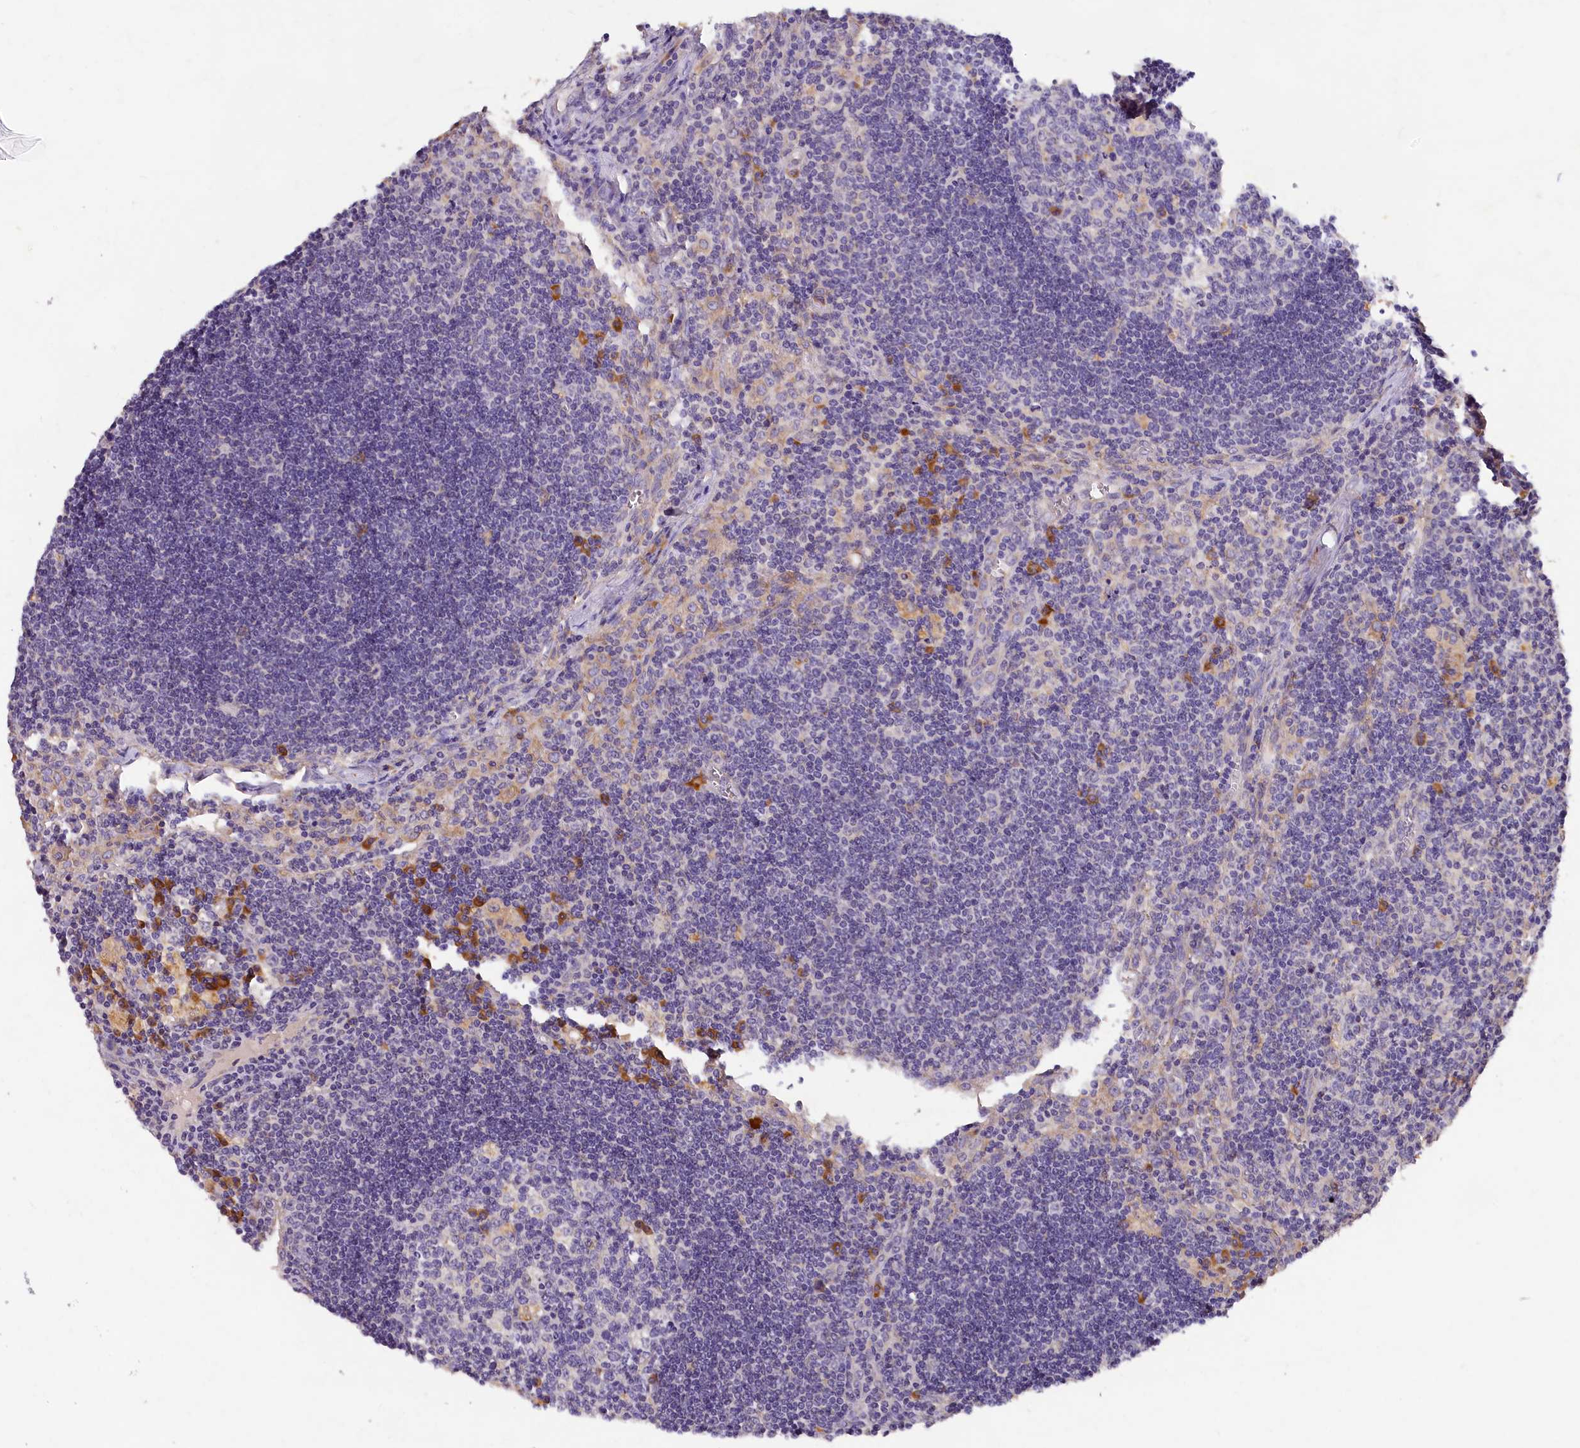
{"staining": {"intensity": "moderate", "quantity": "<25%", "location": "cytoplasmic/membranous"}, "tissue": "lymph node", "cell_type": "Germinal center cells", "image_type": "normal", "snomed": [{"axis": "morphology", "description": "Normal tissue, NOS"}, {"axis": "topography", "description": "Lymph node"}], "caption": "Immunohistochemical staining of unremarkable human lymph node reveals <25% levels of moderate cytoplasmic/membranous protein staining in approximately <25% of germinal center cells. The staining is performed using DAB brown chromogen to label protein expression. The nuclei are counter-stained blue using hematoxylin.", "gene": "ST7L", "patient": {"sex": "male", "age": 58}}